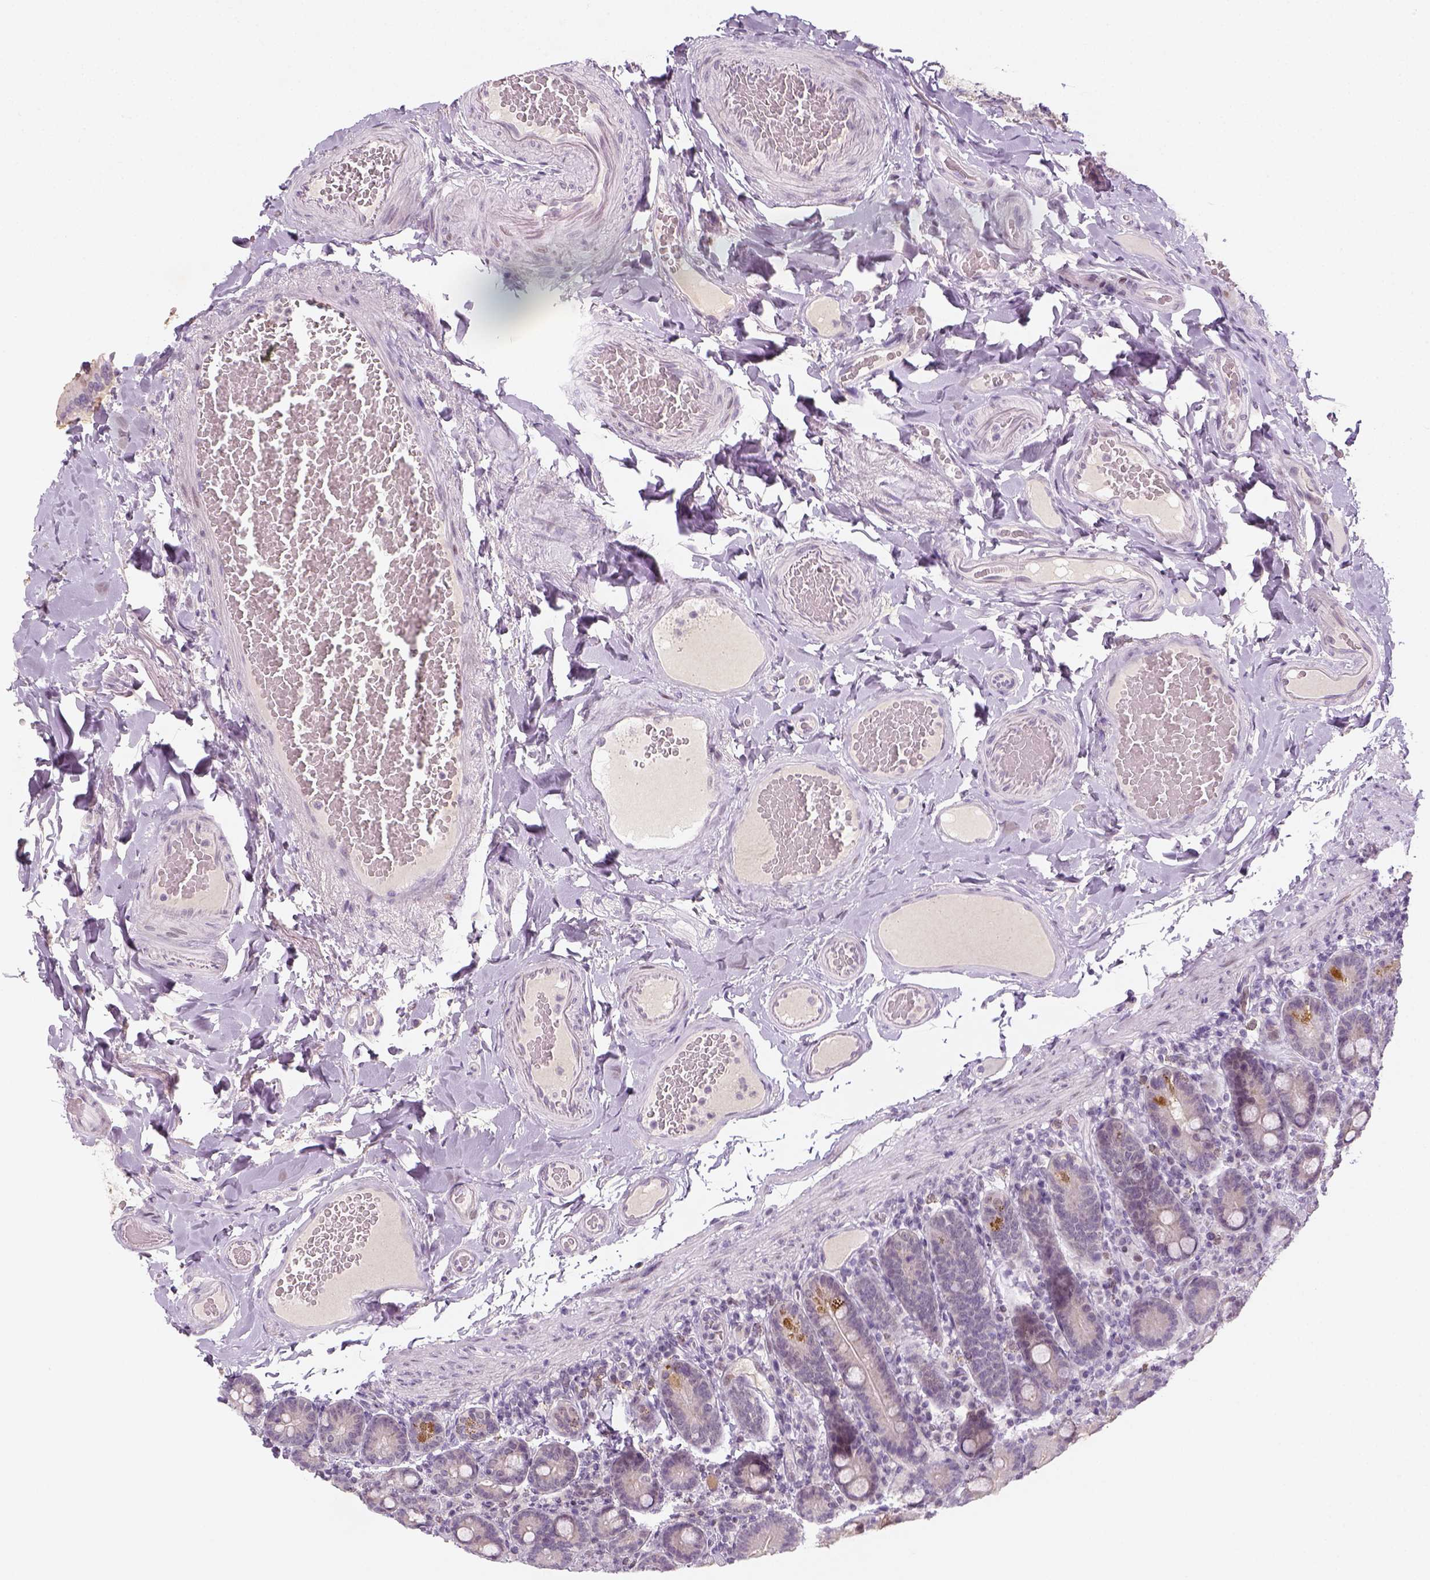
{"staining": {"intensity": "moderate", "quantity": "<25%", "location": "cytoplasmic/membranous"}, "tissue": "duodenum", "cell_type": "Glandular cells", "image_type": "normal", "snomed": [{"axis": "morphology", "description": "Normal tissue, NOS"}, {"axis": "topography", "description": "Duodenum"}], "caption": "Moderate cytoplasmic/membranous expression for a protein is seen in about <25% of glandular cells of unremarkable duodenum using immunohistochemistry.", "gene": "MAGEB3", "patient": {"sex": "female", "age": 62}}